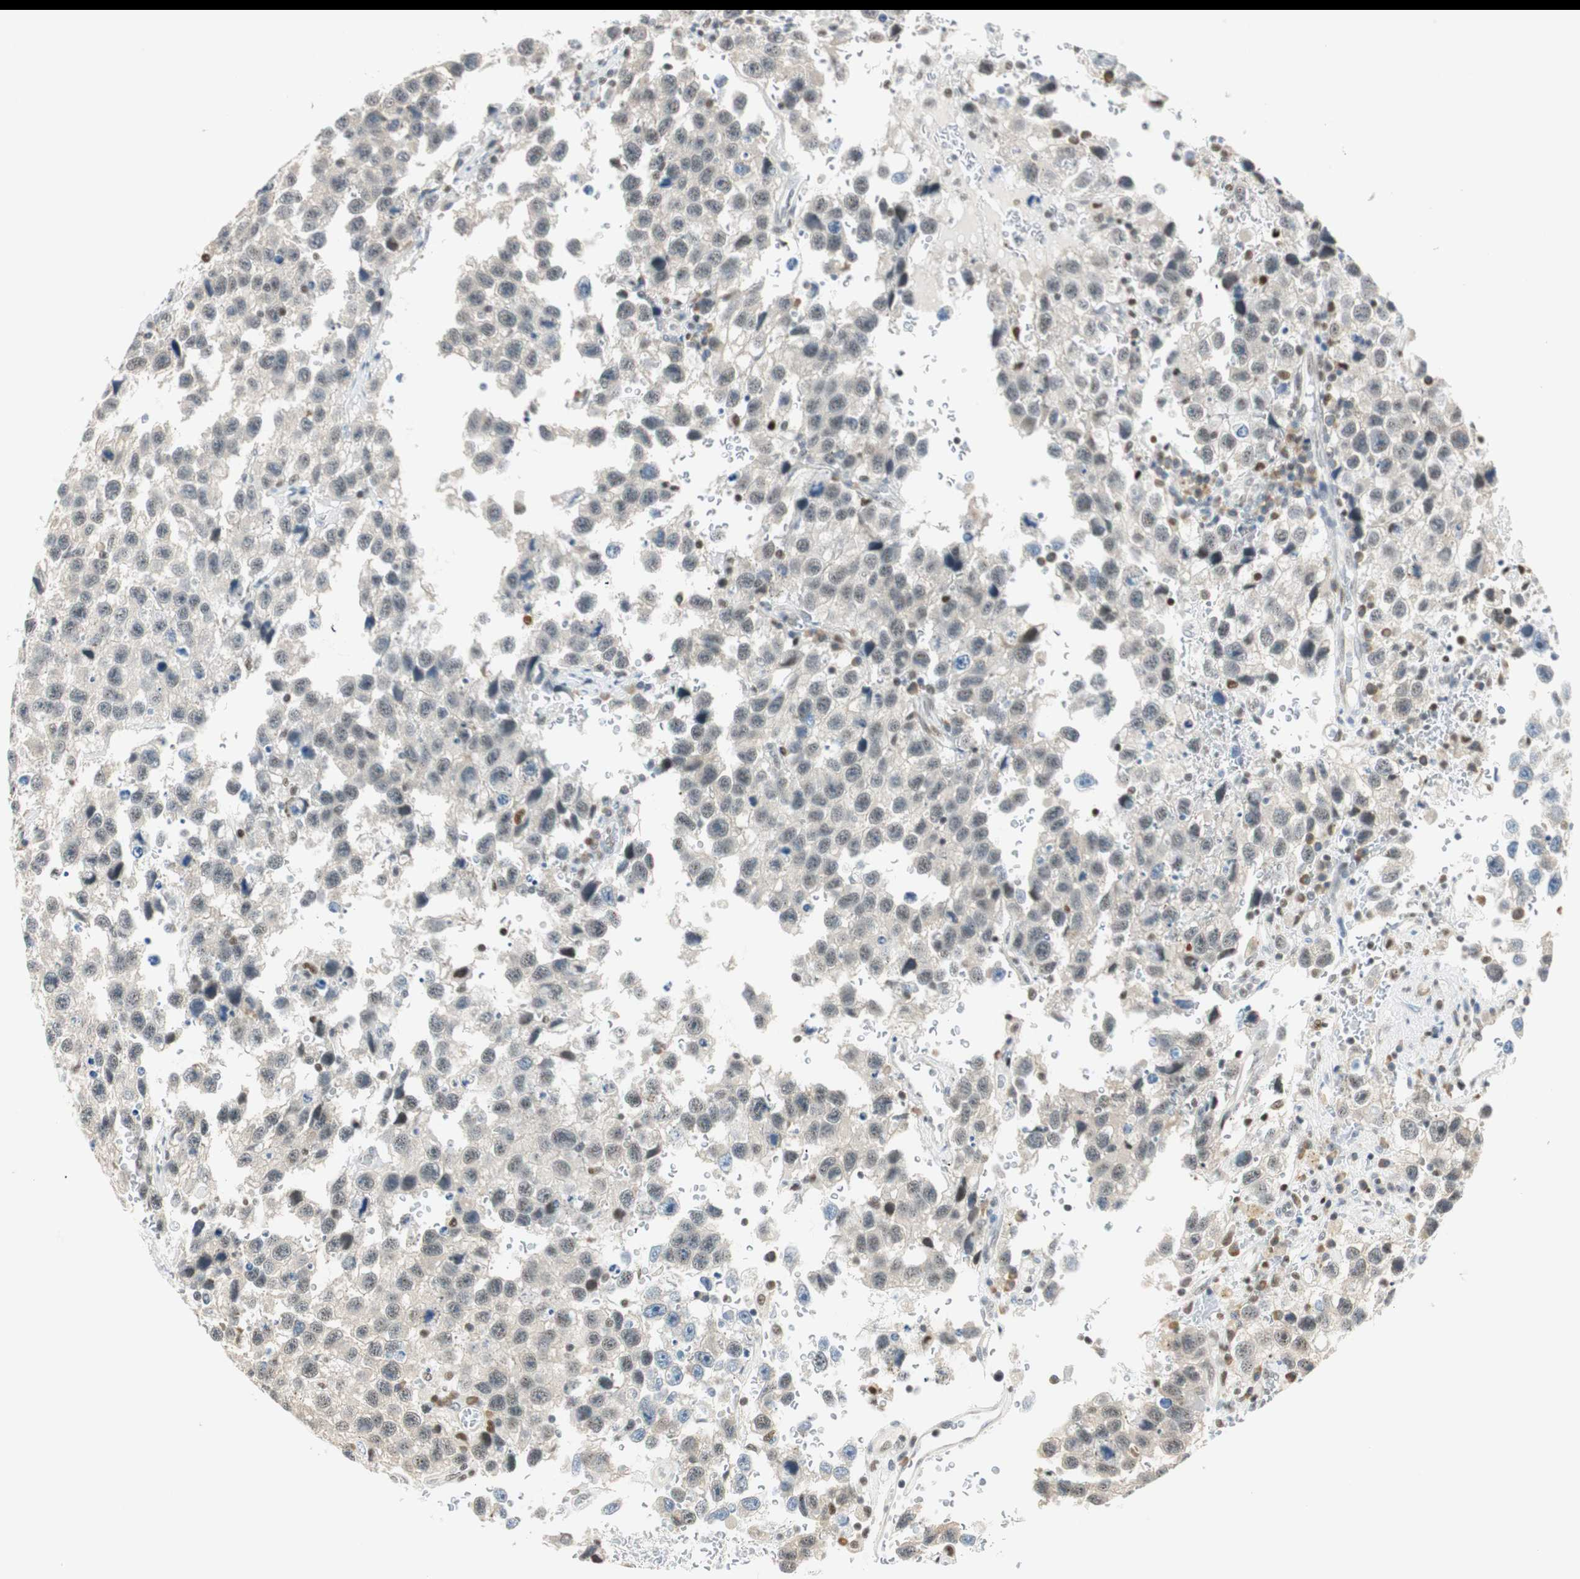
{"staining": {"intensity": "weak", "quantity": "<25%", "location": "nuclear"}, "tissue": "testis cancer", "cell_type": "Tumor cells", "image_type": "cancer", "snomed": [{"axis": "morphology", "description": "Seminoma, NOS"}, {"axis": "topography", "description": "Testis"}], "caption": "Photomicrograph shows no protein expression in tumor cells of testis cancer (seminoma) tissue.", "gene": "MSX2", "patient": {"sex": "male", "age": 33}}